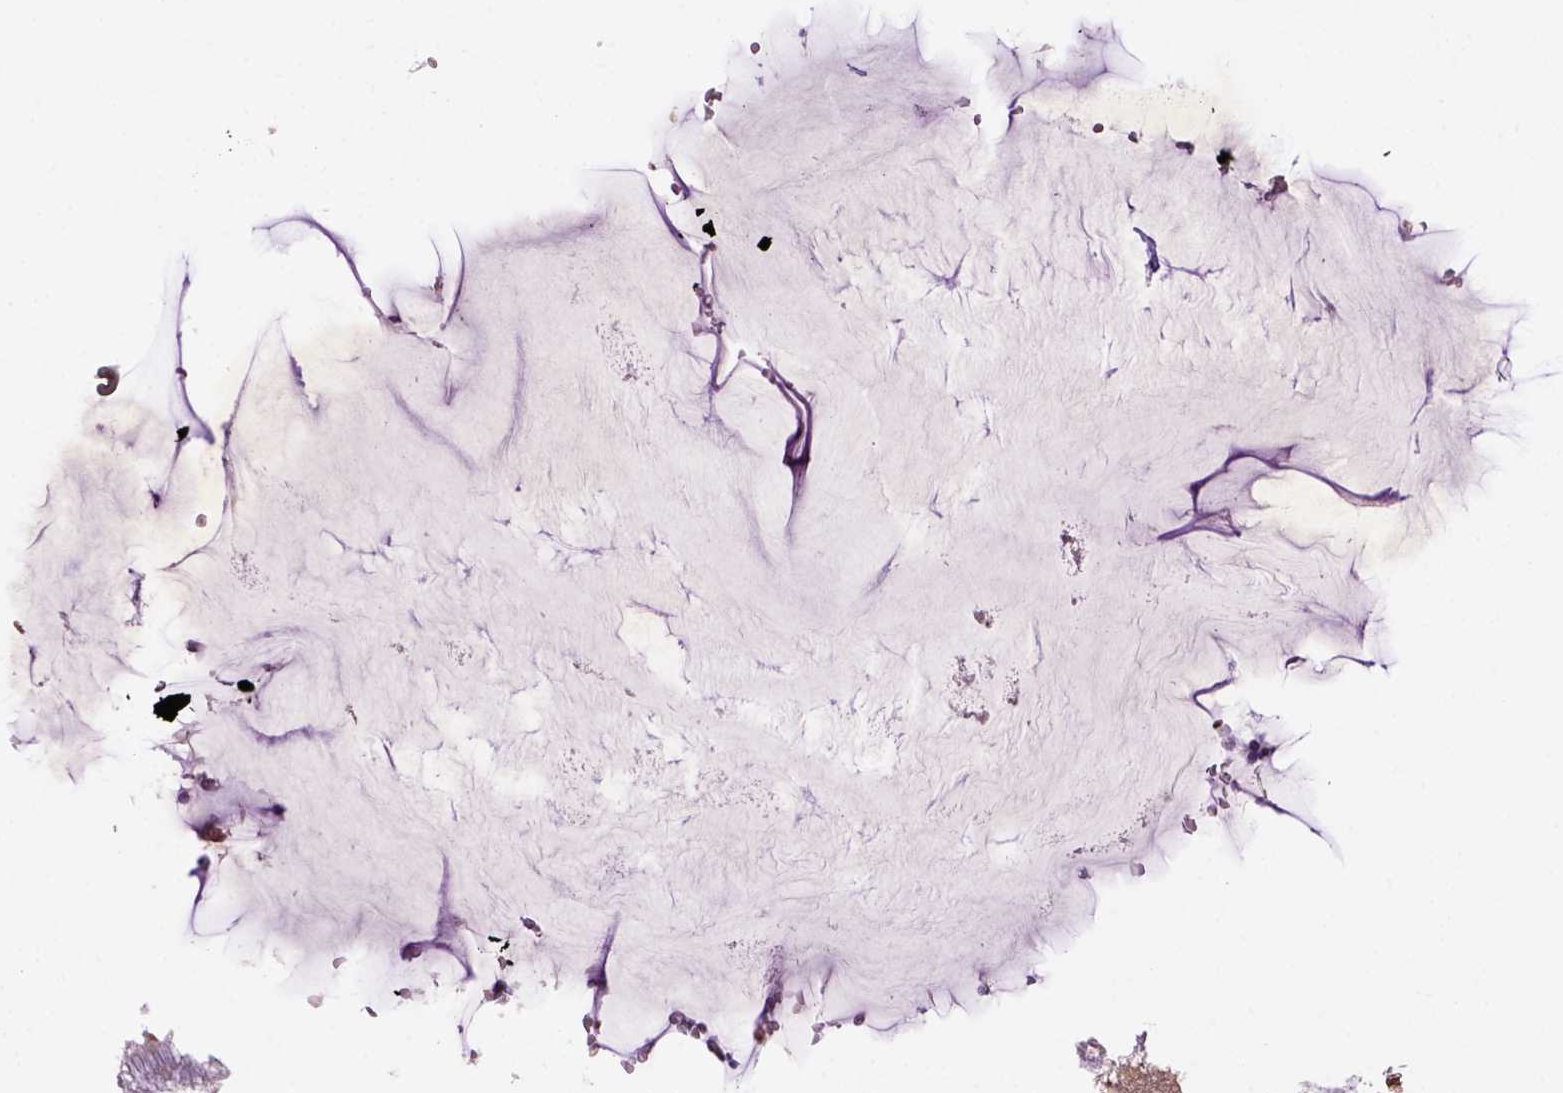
{"staining": {"intensity": "strong", "quantity": ">75%", "location": "cytoplasmic/membranous"}, "tissue": "gallbladder", "cell_type": "Glandular cells", "image_type": "normal", "snomed": [{"axis": "morphology", "description": "Normal tissue, NOS"}, {"axis": "topography", "description": "Gallbladder"}], "caption": "Gallbladder stained with immunohistochemistry (IHC) reveals strong cytoplasmic/membranous staining in approximately >75% of glandular cells.", "gene": "DEPDC1B", "patient": {"sex": "female", "age": 63}}